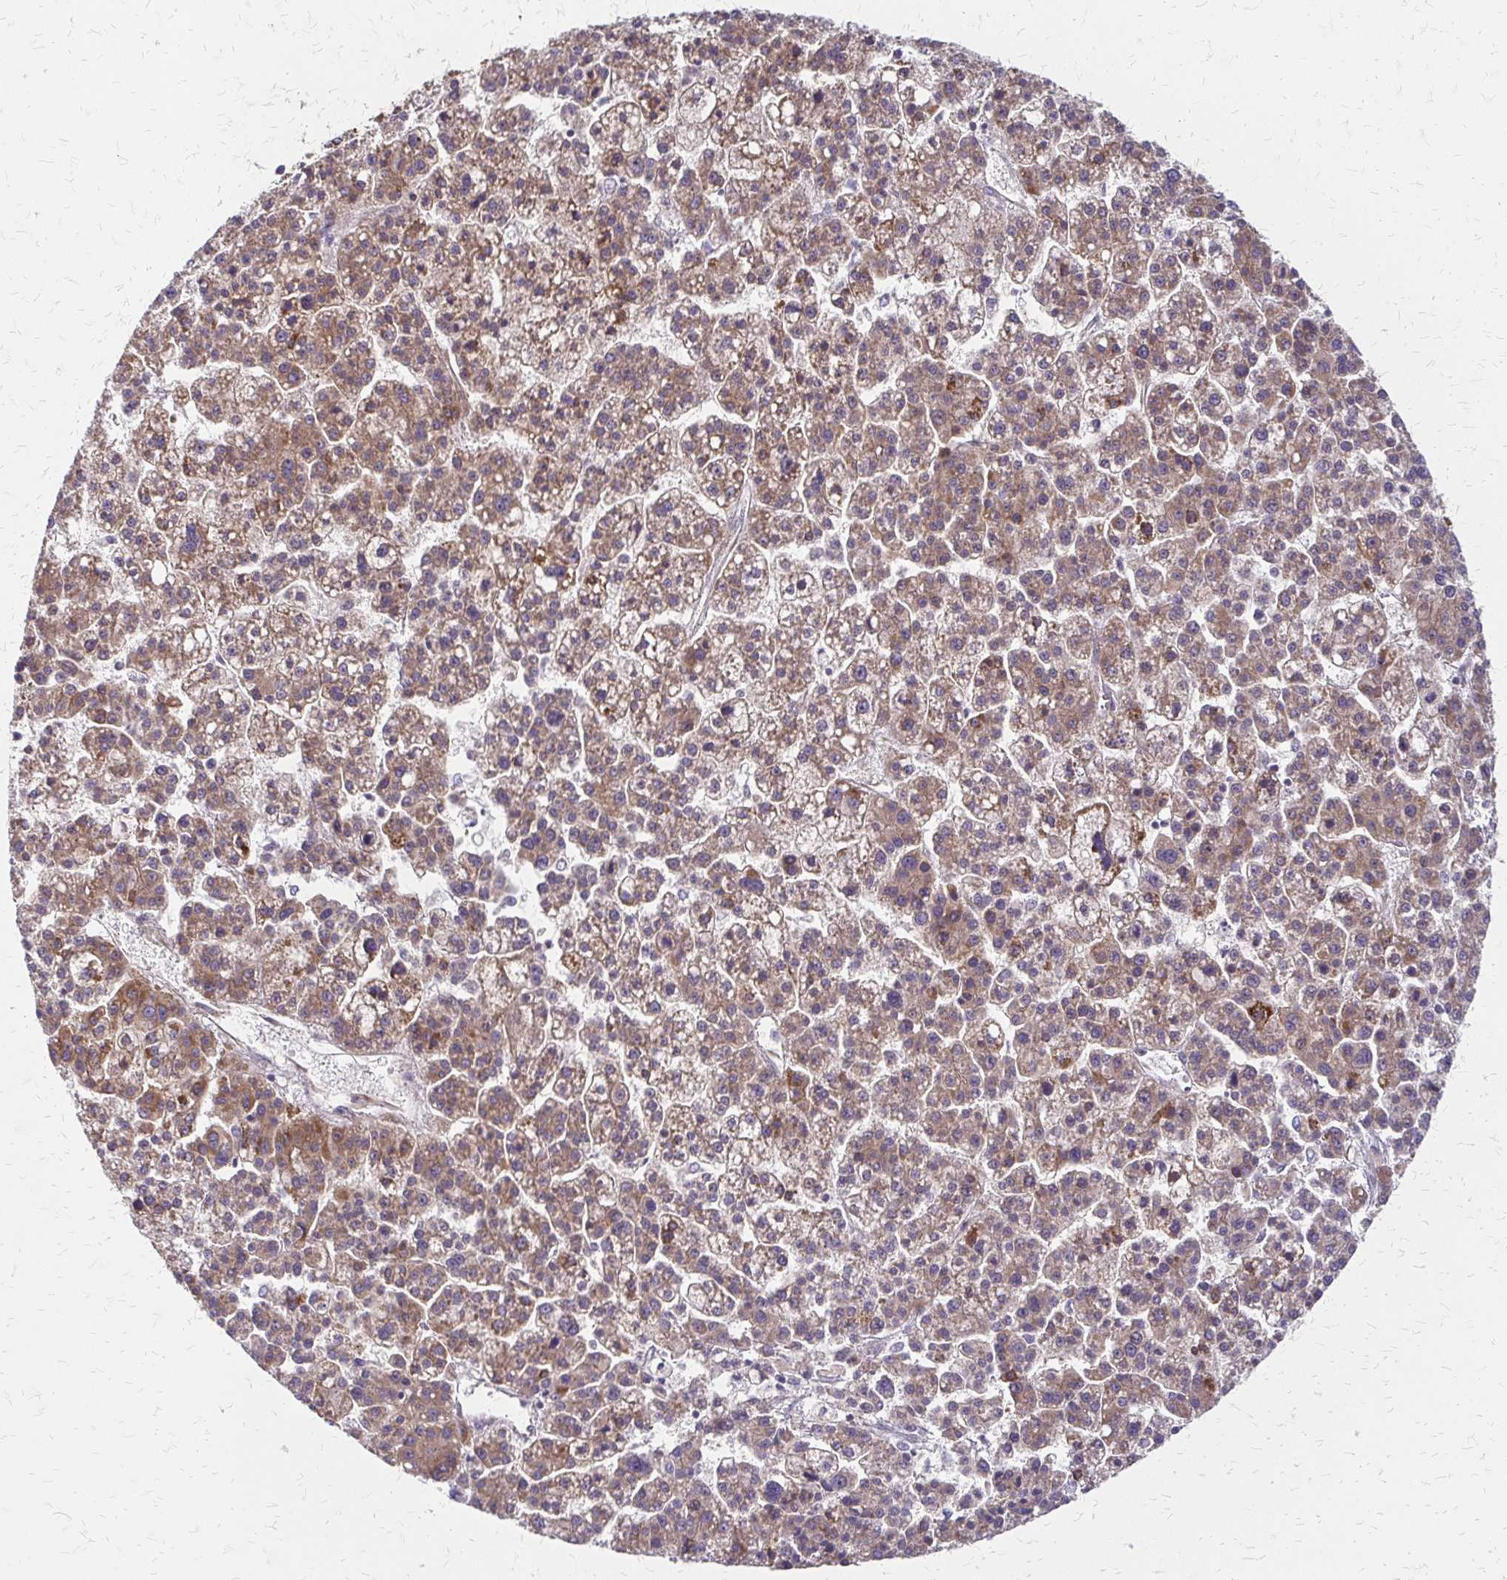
{"staining": {"intensity": "weak", "quantity": ">75%", "location": "cytoplasmic/membranous"}, "tissue": "liver cancer", "cell_type": "Tumor cells", "image_type": "cancer", "snomed": [{"axis": "morphology", "description": "Carcinoma, Hepatocellular, NOS"}, {"axis": "topography", "description": "Liver"}], "caption": "DAB immunohistochemical staining of liver cancer exhibits weak cytoplasmic/membranous protein positivity in approximately >75% of tumor cells.", "gene": "ZNF383", "patient": {"sex": "female", "age": 58}}